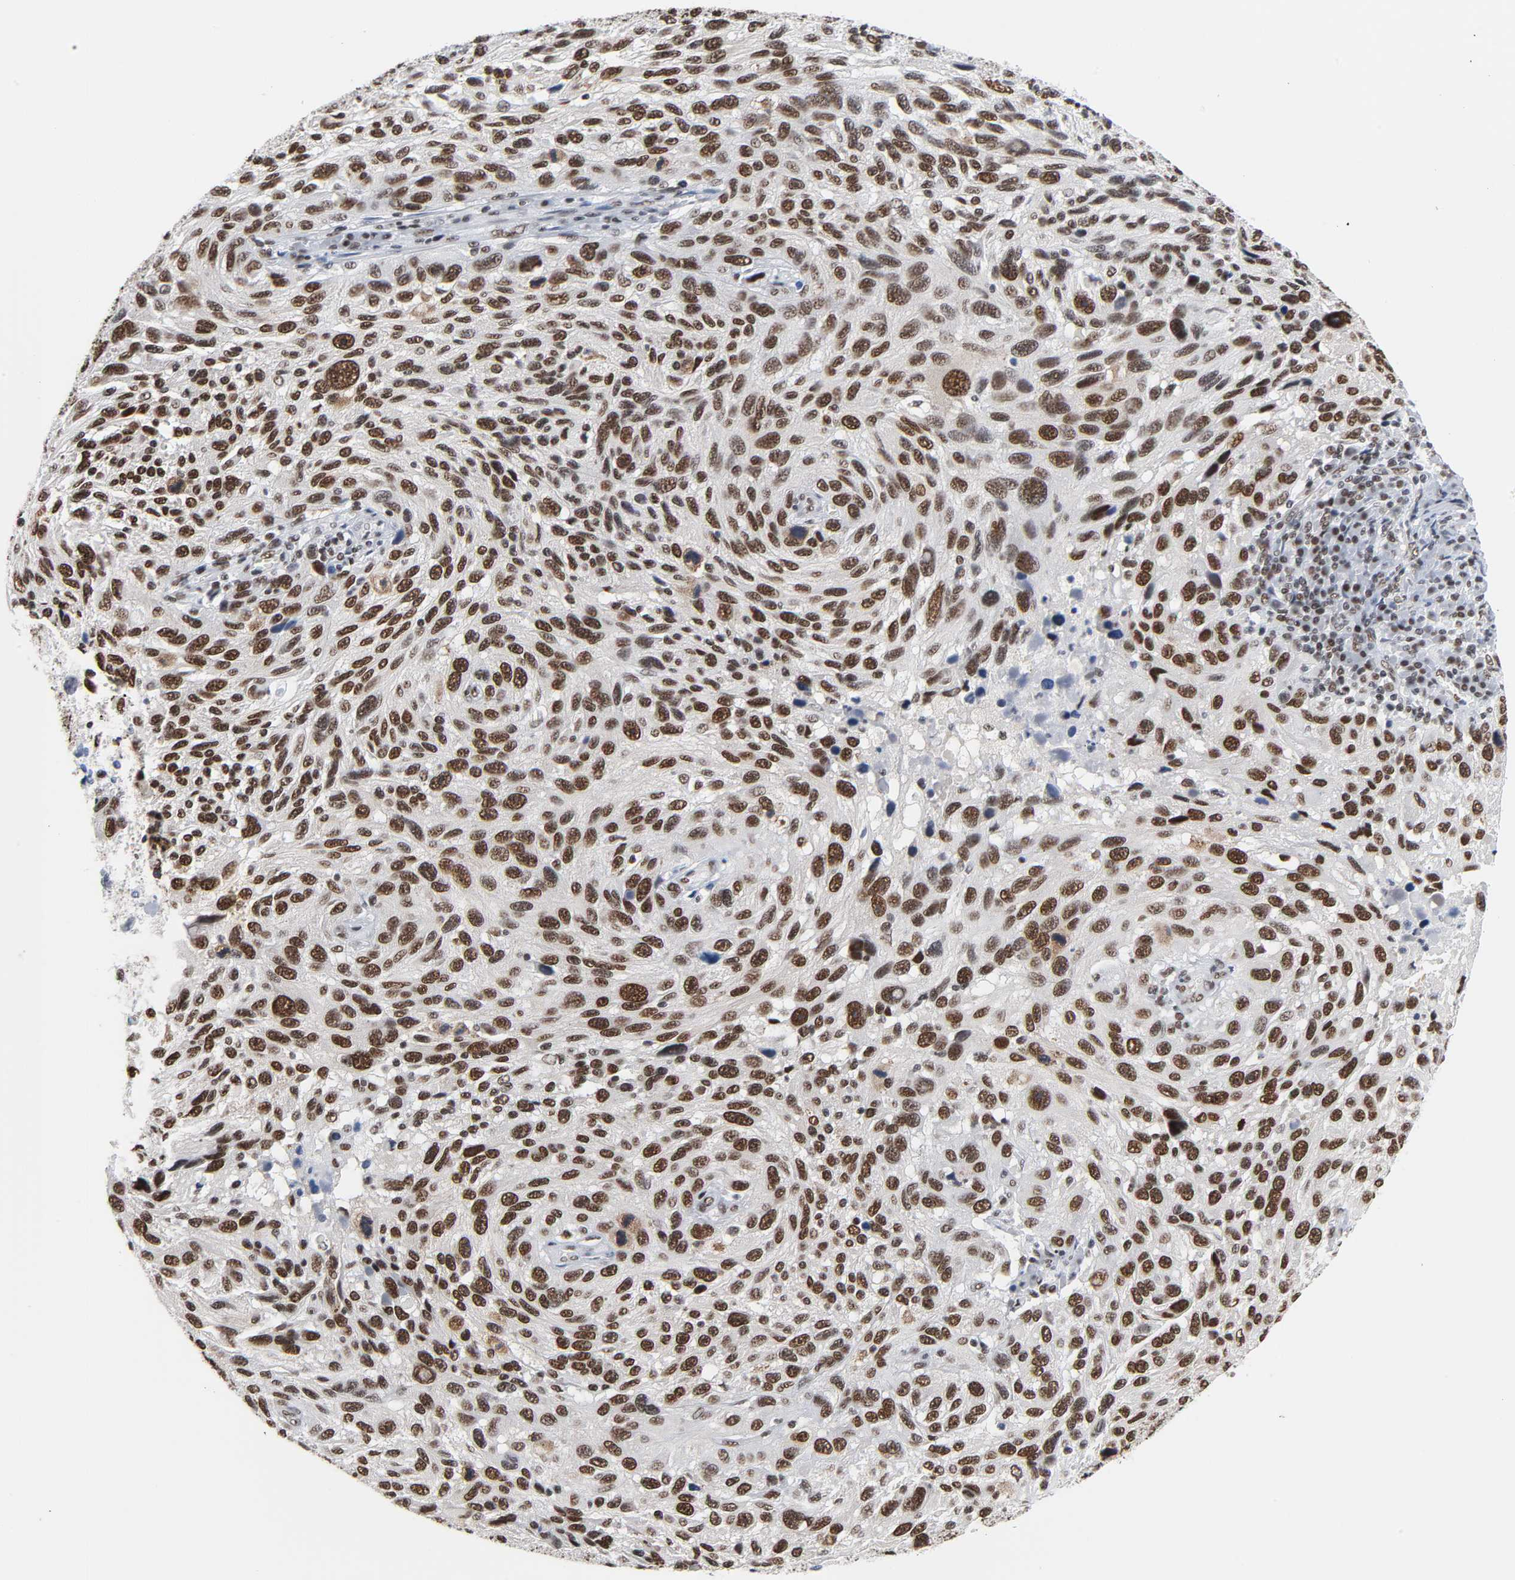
{"staining": {"intensity": "moderate", "quantity": ">75%", "location": "nuclear"}, "tissue": "melanoma", "cell_type": "Tumor cells", "image_type": "cancer", "snomed": [{"axis": "morphology", "description": "Malignant melanoma, NOS"}, {"axis": "topography", "description": "Skin"}], "caption": "A medium amount of moderate nuclear expression is appreciated in about >75% of tumor cells in melanoma tissue.", "gene": "CSTF2", "patient": {"sex": "male", "age": 53}}